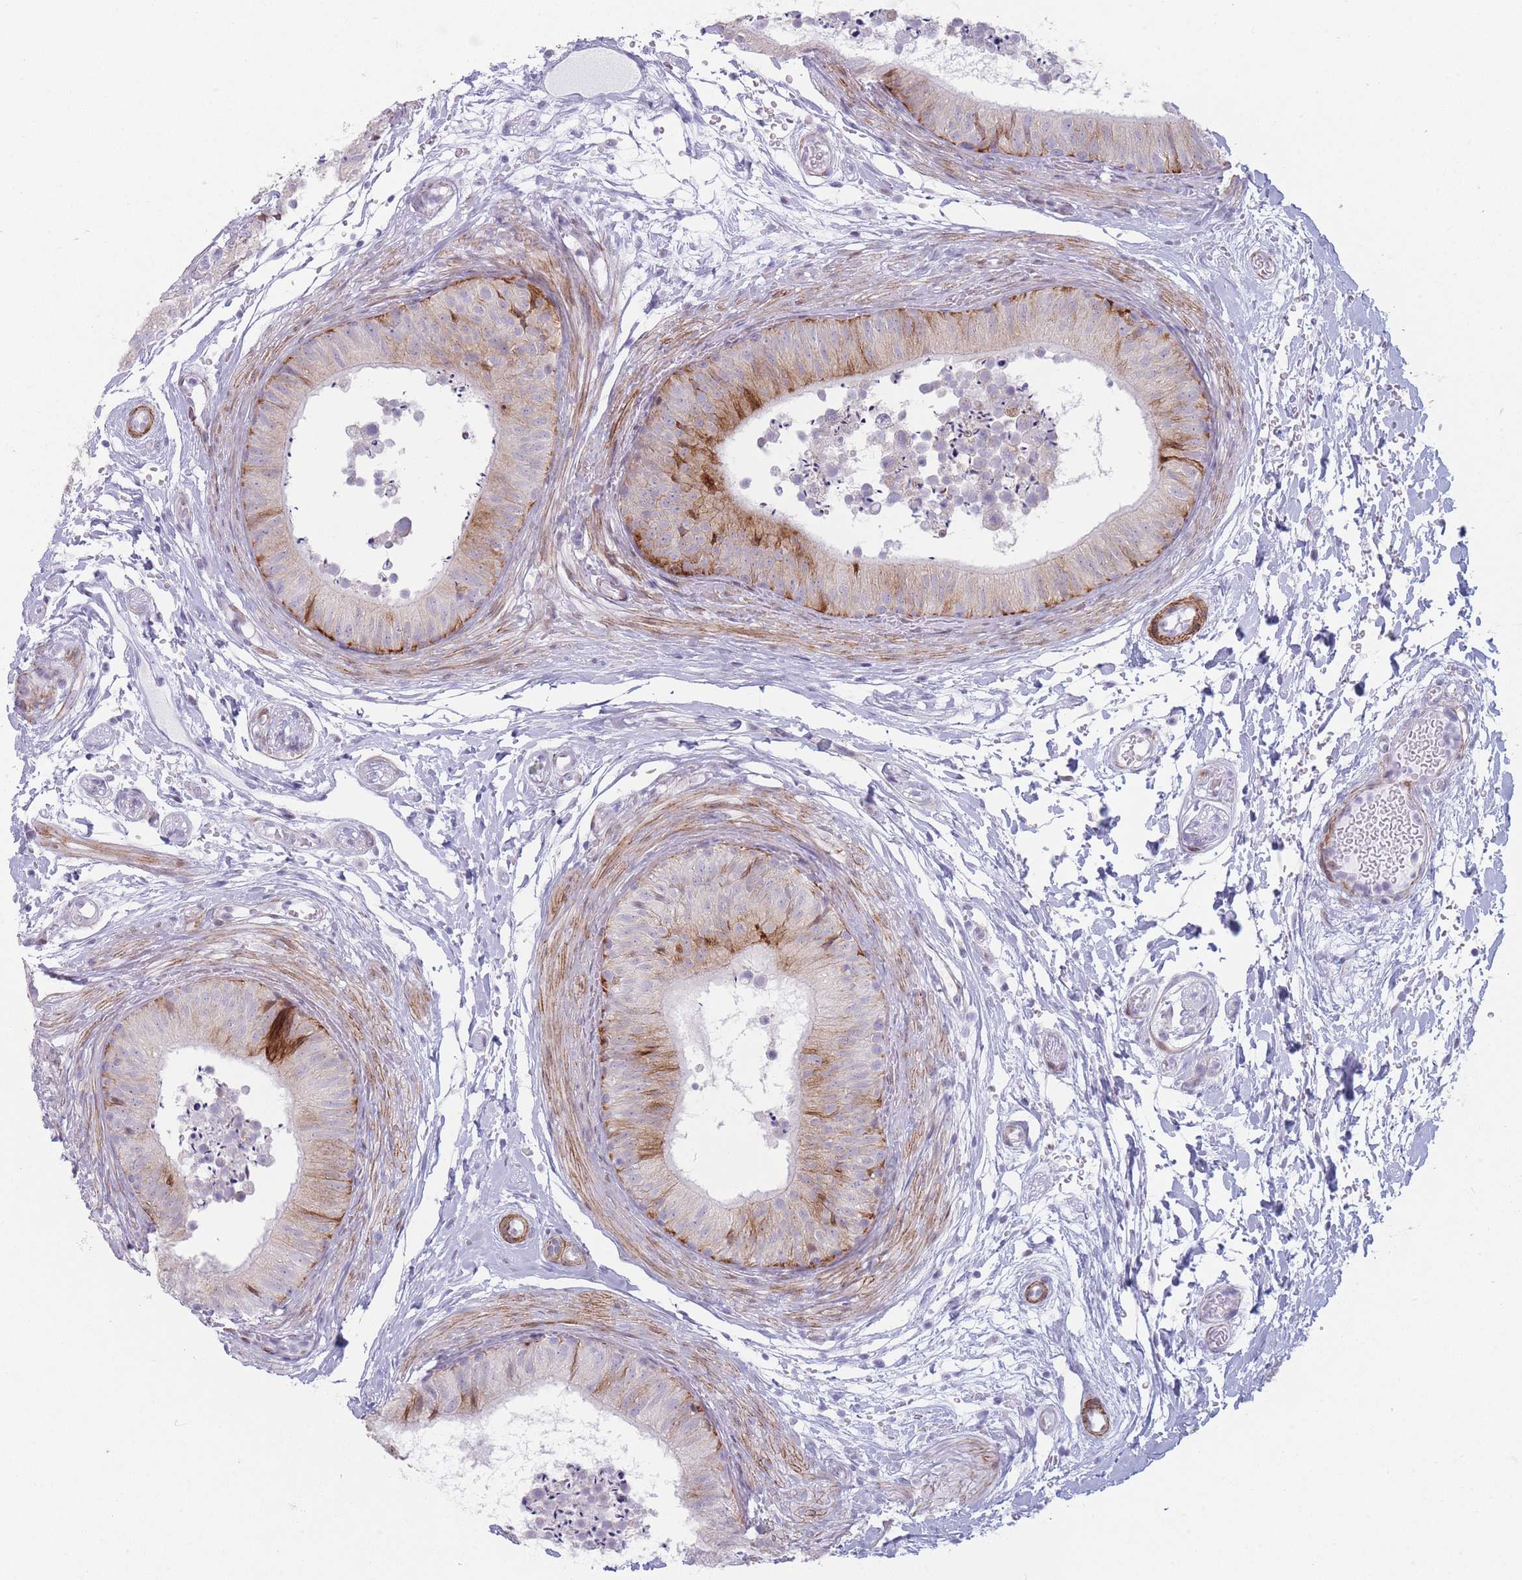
{"staining": {"intensity": "moderate", "quantity": "<25%", "location": "cytoplasmic/membranous"}, "tissue": "epididymis", "cell_type": "Glandular cells", "image_type": "normal", "snomed": [{"axis": "morphology", "description": "Normal tissue, NOS"}, {"axis": "topography", "description": "Epididymis"}], "caption": "Benign epididymis shows moderate cytoplasmic/membranous expression in approximately <25% of glandular cells.", "gene": "IFNA10", "patient": {"sex": "male", "age": 15}}